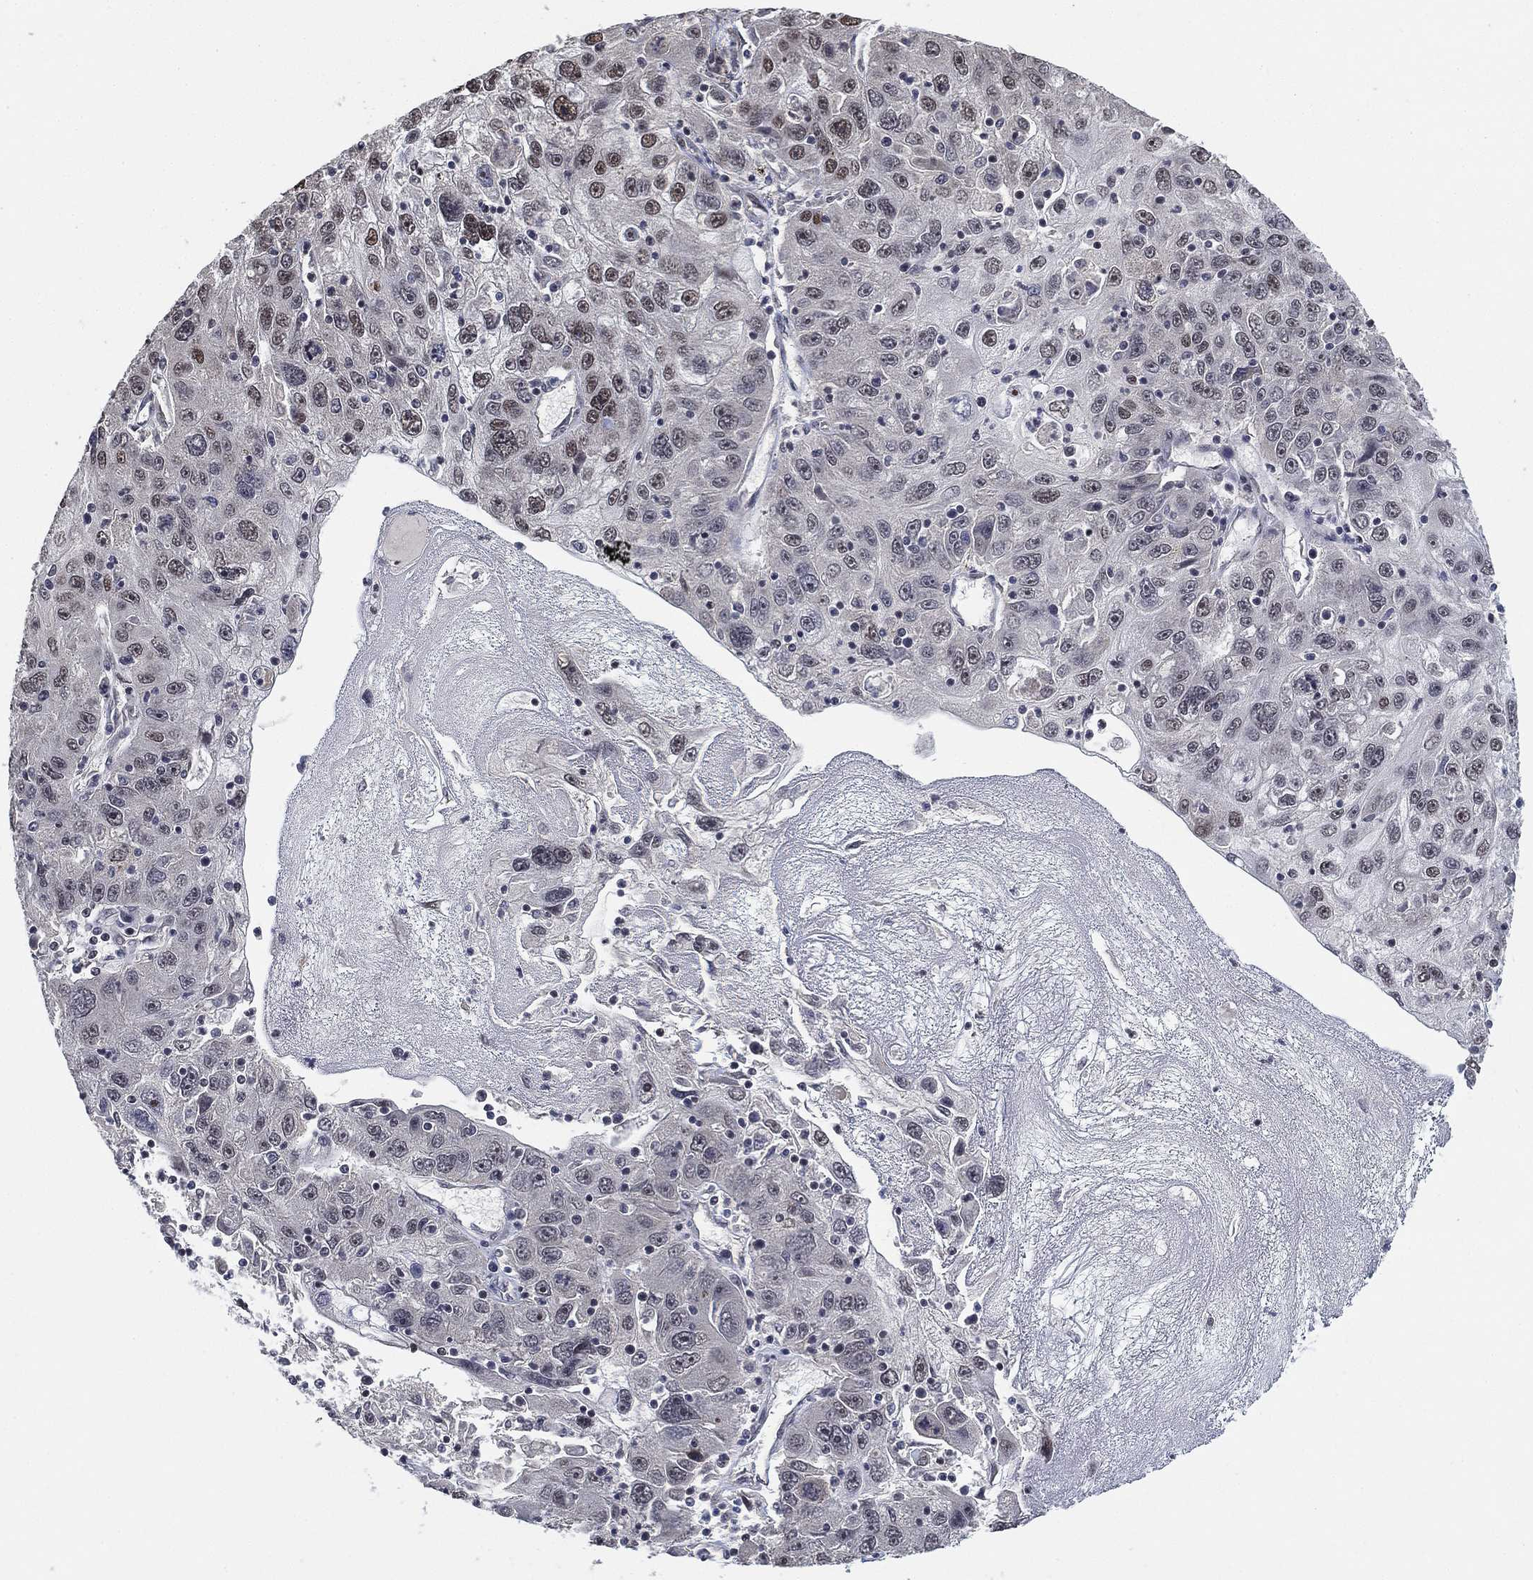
{"staining": {"intensity": "weak", "quantity": "<25%", "location": "nuclear"}, "tissue": "stomach cancer", "cell_type": "Tumor cells", "image_type": "cancer", "snomed": [{"axis": "morphology", "description": "Adenocarcinoma, NOS"}, {"axis": "topography", "description": "Stomach"}], "caption": "Tumor cells are negative for protein expression in human stomach cancer (adenocarcinoma). Brightfield microscopy of IHC stained with DAB (3,3'-diaminobenzidine) (brown) and hematoxylin (blue), captured at high magnification.", "gene": "ZSCAN30", "patient": {"sex": "male", "age": 56}}